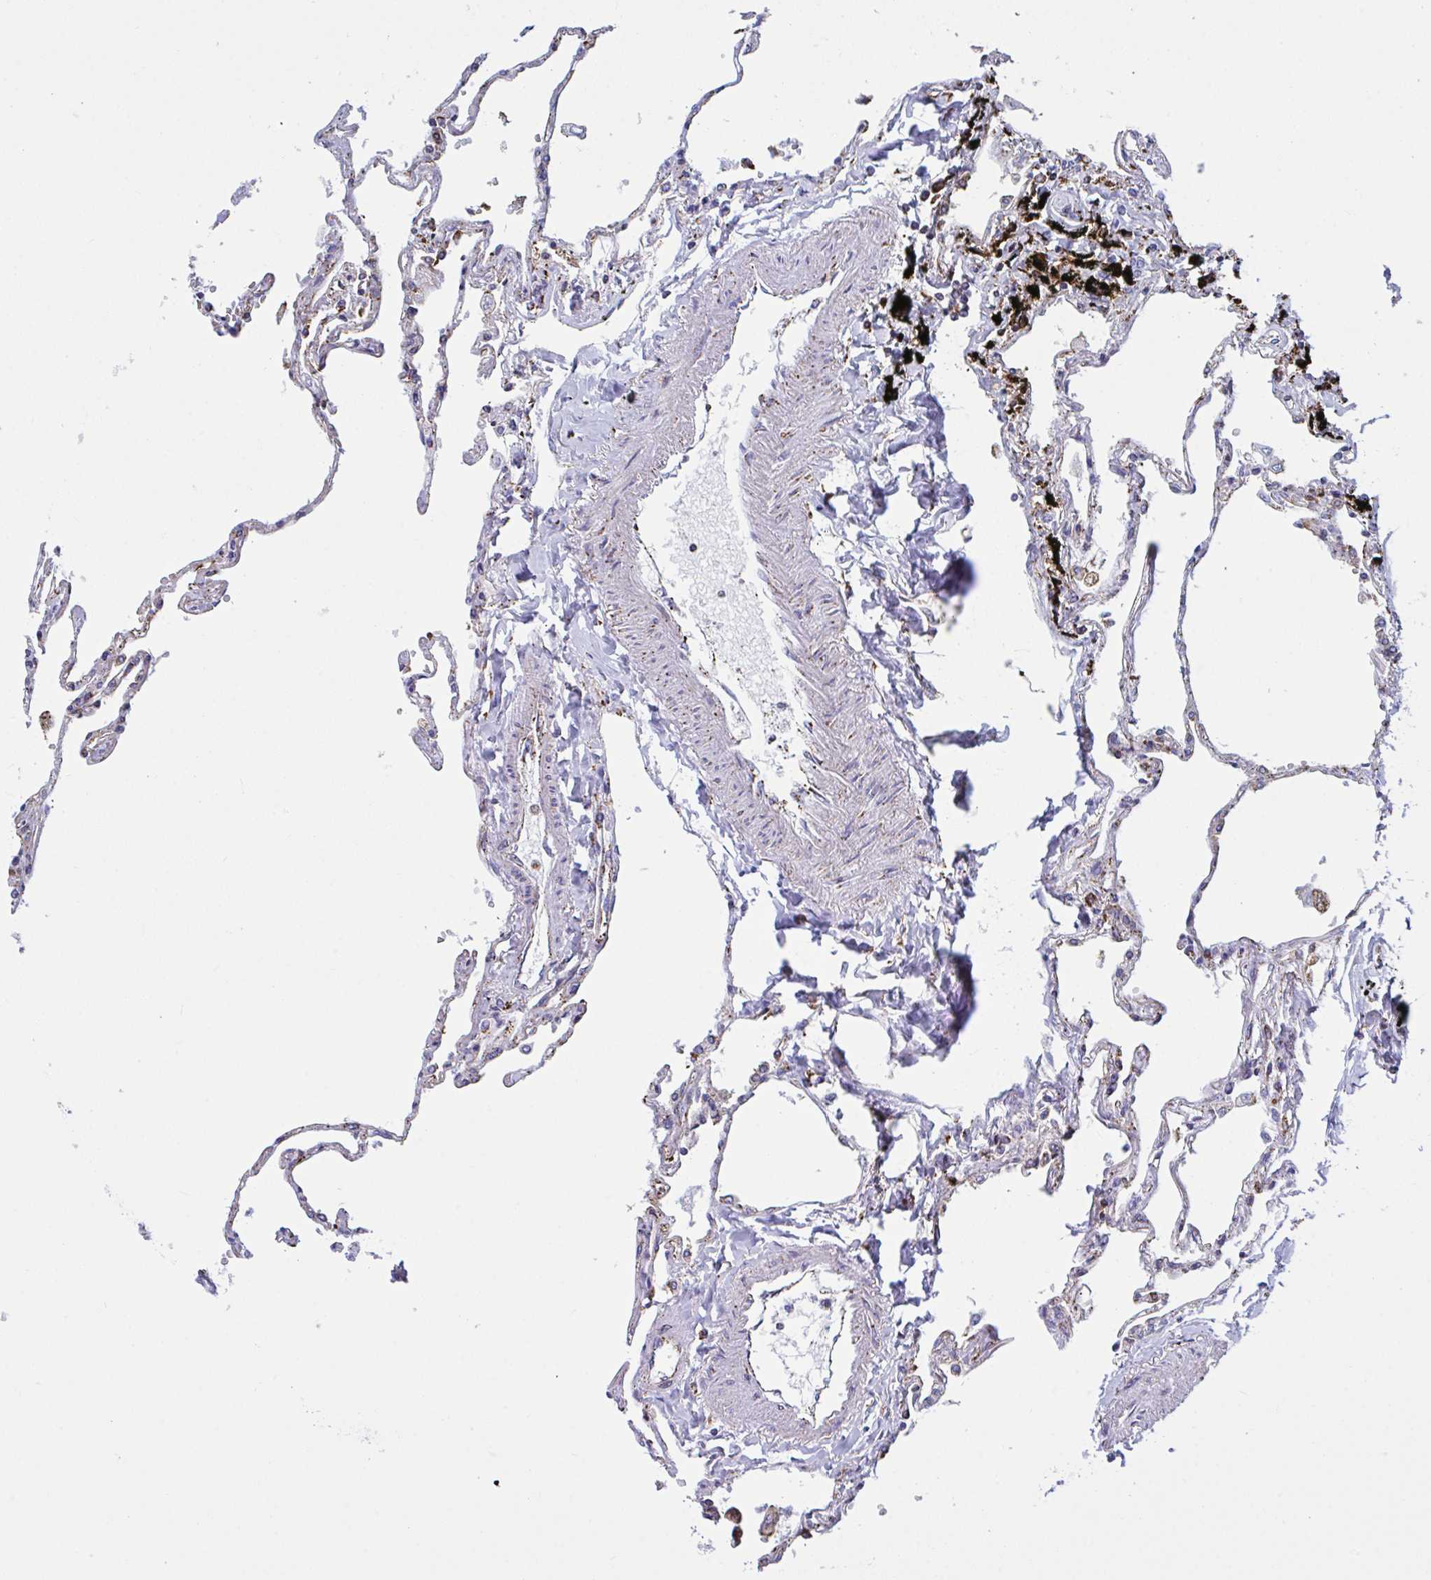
{"staining": {"intensity": "strong", "quantity": "<25%", "location": "cytoplasmic/membranous"}, "tissue": "lung", "cell_type": "Alveolar cells", "image_type": "normal", "snomed": [{"axis": "morphology", "description": "Normal tissue, NOS"}, {"axis": "topography", "description": "Lung"}], "caption": "This photomicrograph reveals IHC staining of normal lung, with medium strong cytoplasmic/membranous positivity in about <25% of alveolar cells.", "gene": "PEAK3", "patient": {"sex": "female", "age": 67}}